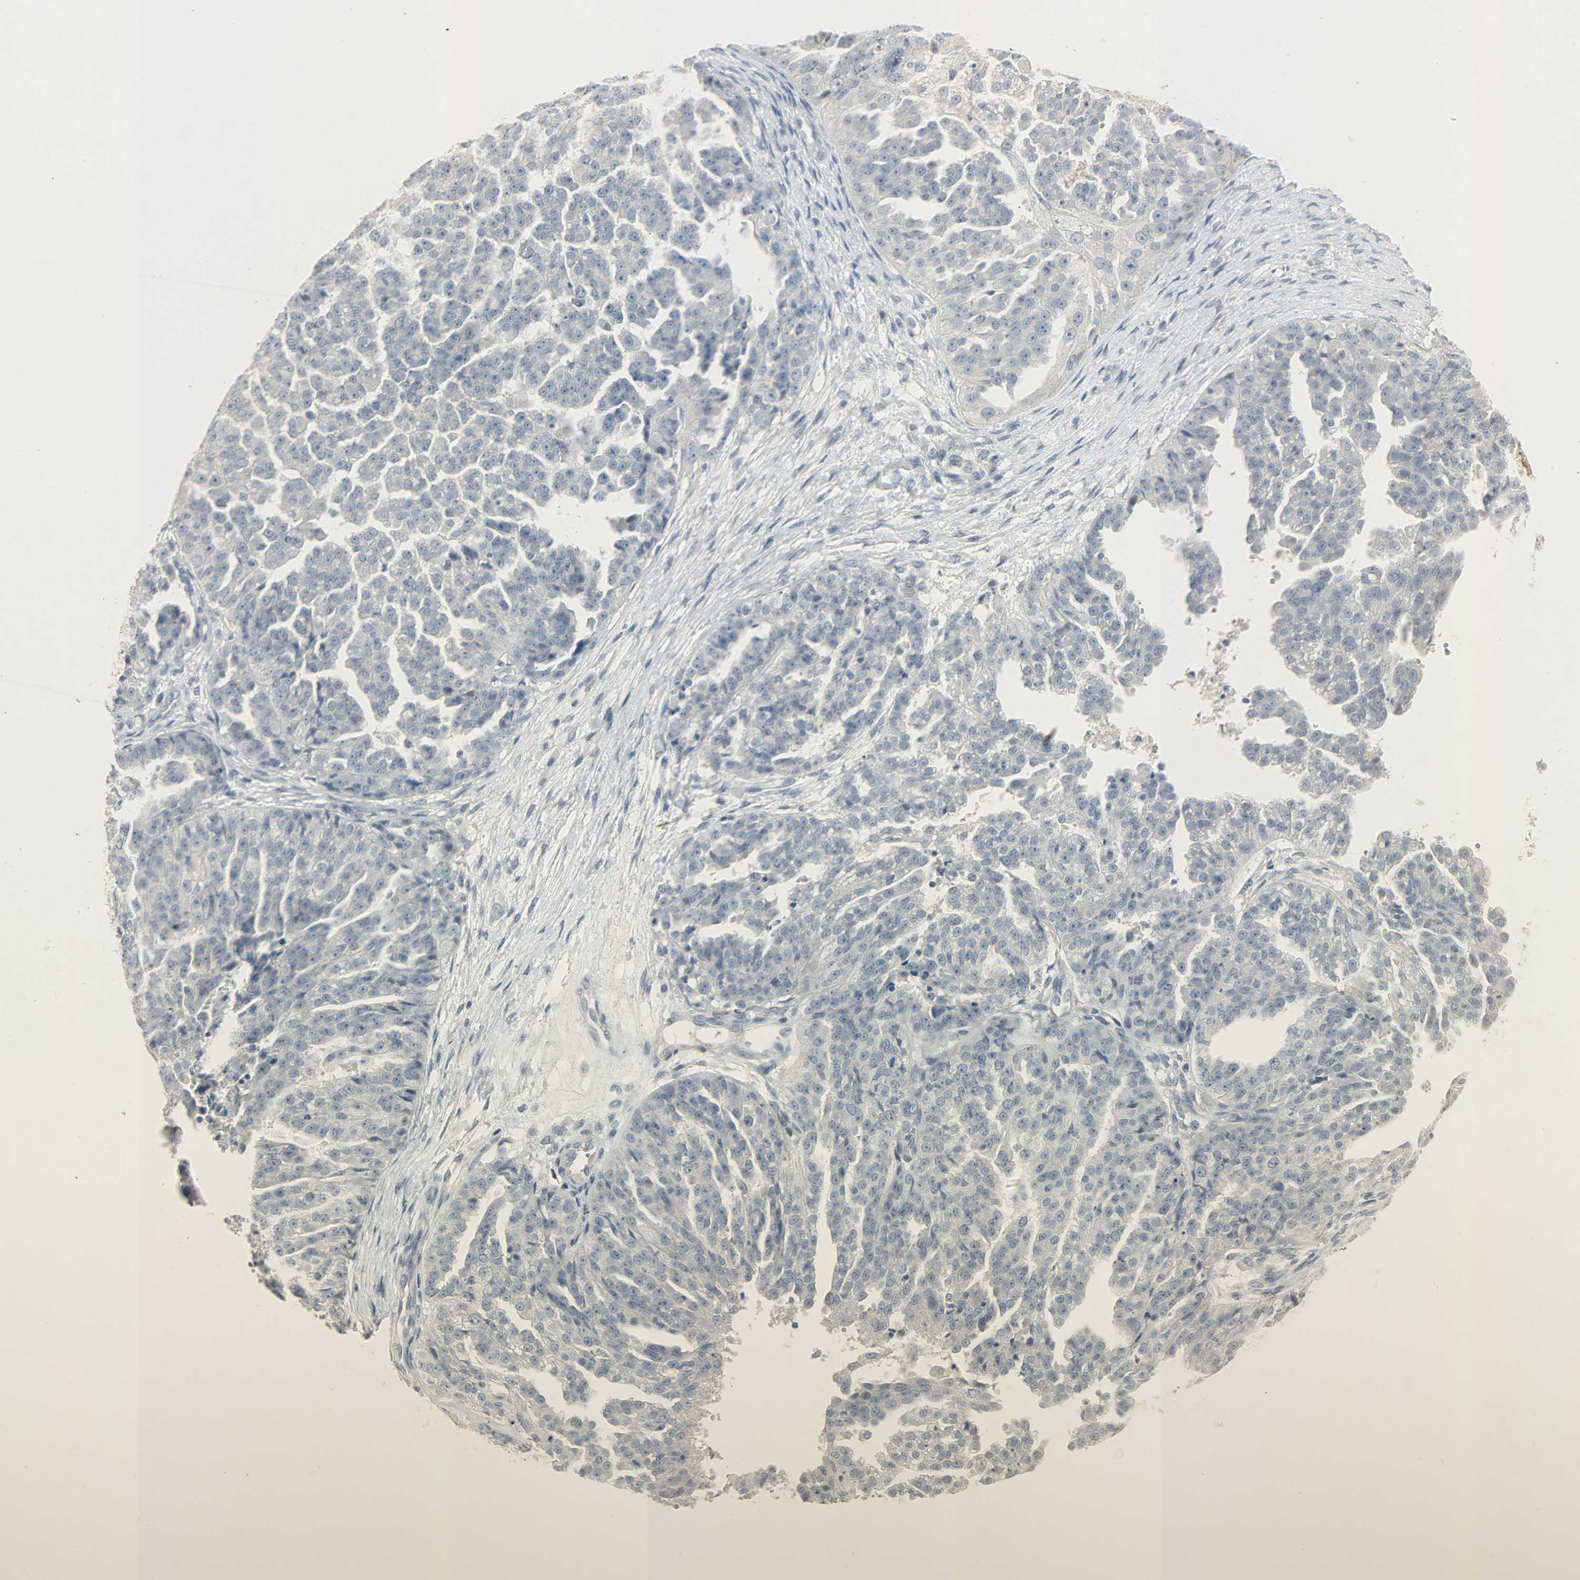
{"staining": {"intensity": "negative", "quantity": "none", "location": "none"}, "tissue": "ovarian cancer", "cell_type": "Tumor cells", "image_type": "cancer", "snomed": [{"axis": "morphology", "description": "Cystadenocarcinoma, serous, NOS"}, {"axis": "topography", "description": "Ovary"}], "caption": "This histopathology image is of serous cystadenocarcinoma (ovarian) stained with immunohistochemistry (IHC) to label a protein in brown with the nuclei are counter-stained blue. There is no staining in tumor cells.", "gene": "CAMK4", "patient": {"sex": "female", "age": 58}}